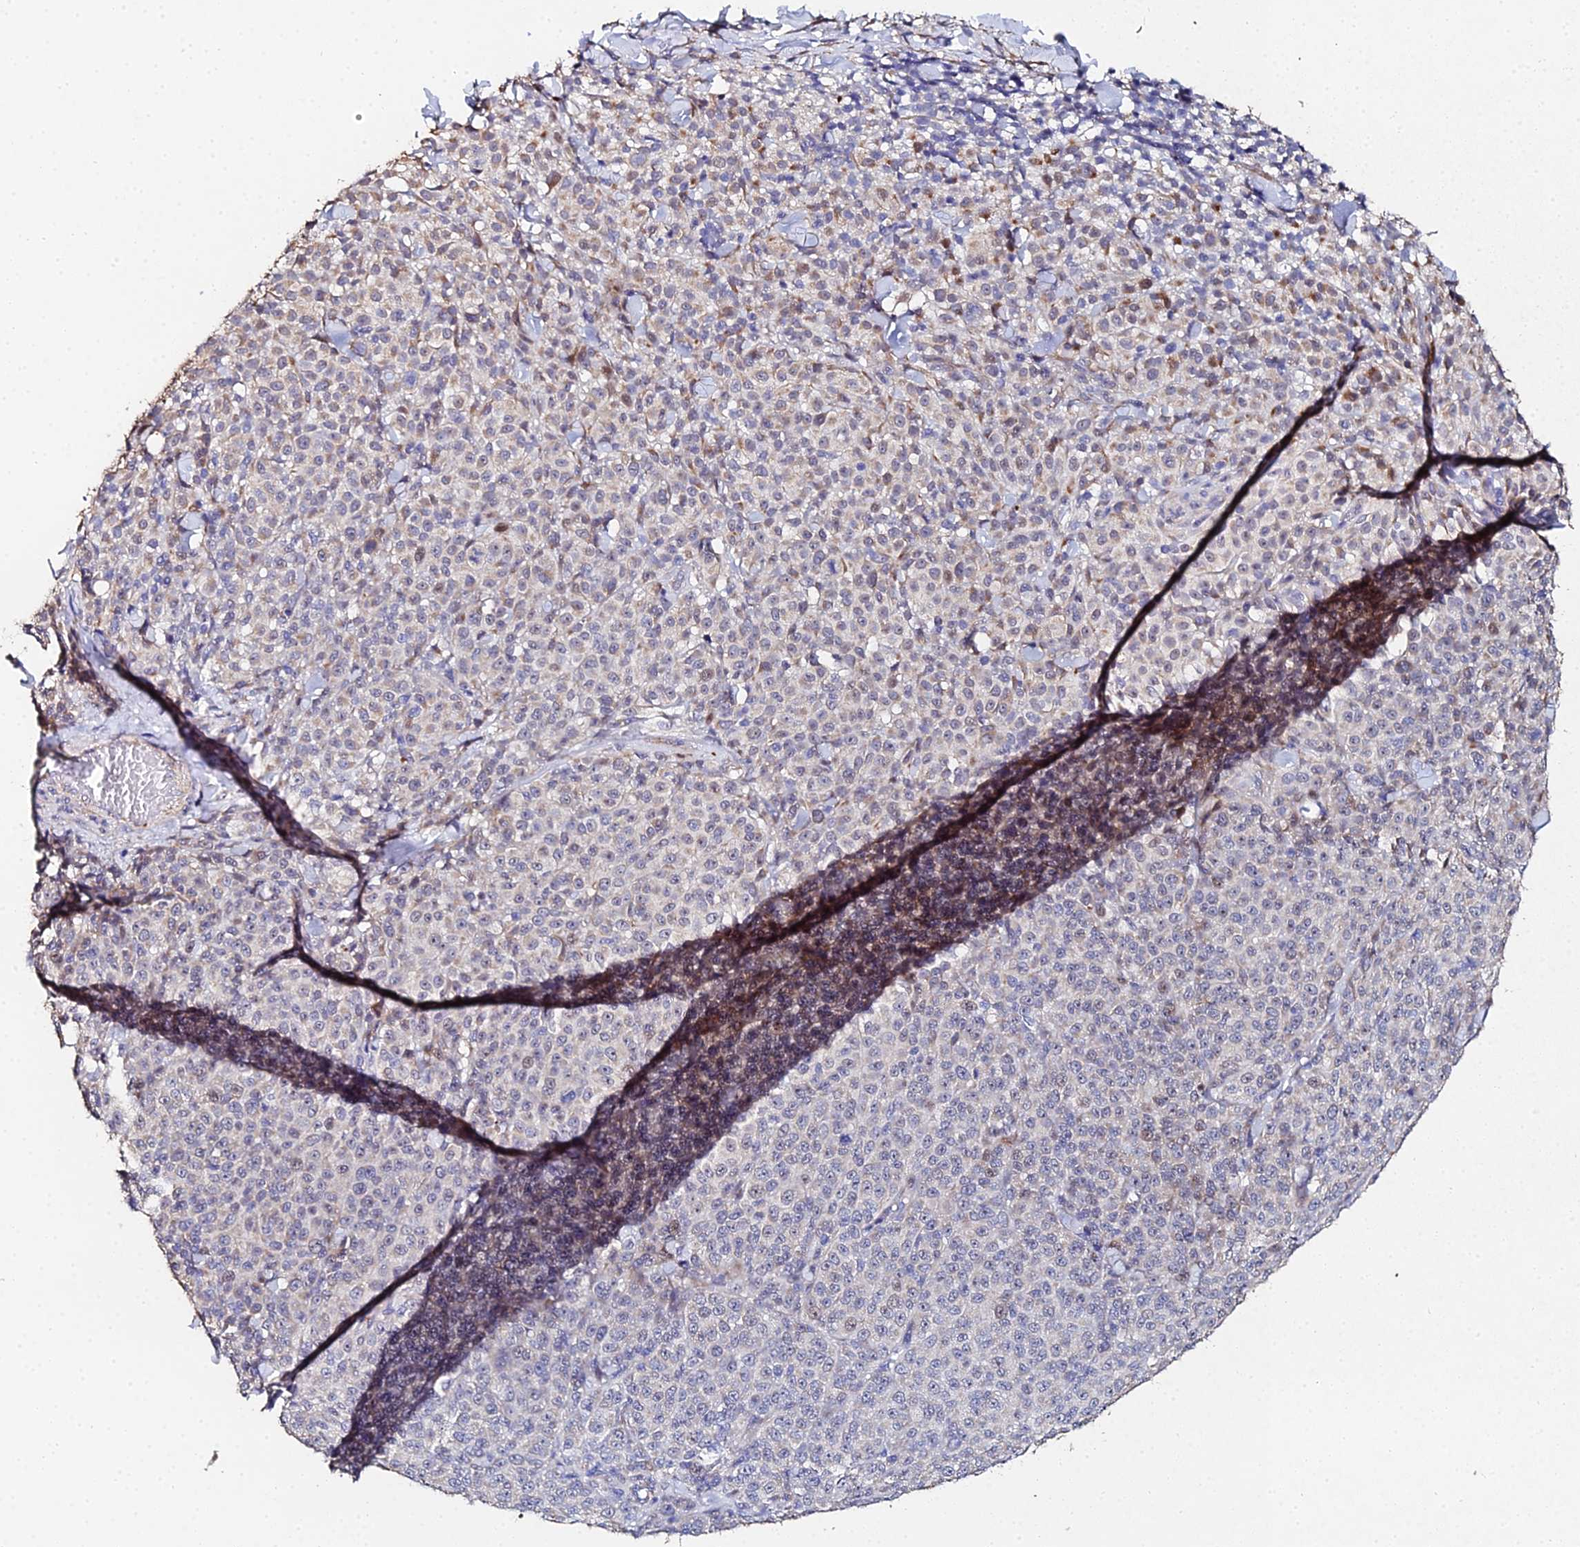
{"staining": {"intensity": "weak", "quantity": "<25%", "location": "cytoplasmic/membranous,nuclear"}, "tissue": "melanoma", "cell_type": "Tumor cells", "image_type": "cancer", "snomed": [{"axis": "morphology", "description": "Normal tissue, NOS"}, {"axis": "morphology", "description": "Malignant melanoma, NOS"}, {"axis": "topography", "description": "Skin"}], "caption": "DAB (3,3'-diaminobenzidine) immunohistochemical staining of melanoma displays no significant positivity in tumor cells.", "gene": "ENSG00000268674", "patient": {"sex": "female", "age": 34}}